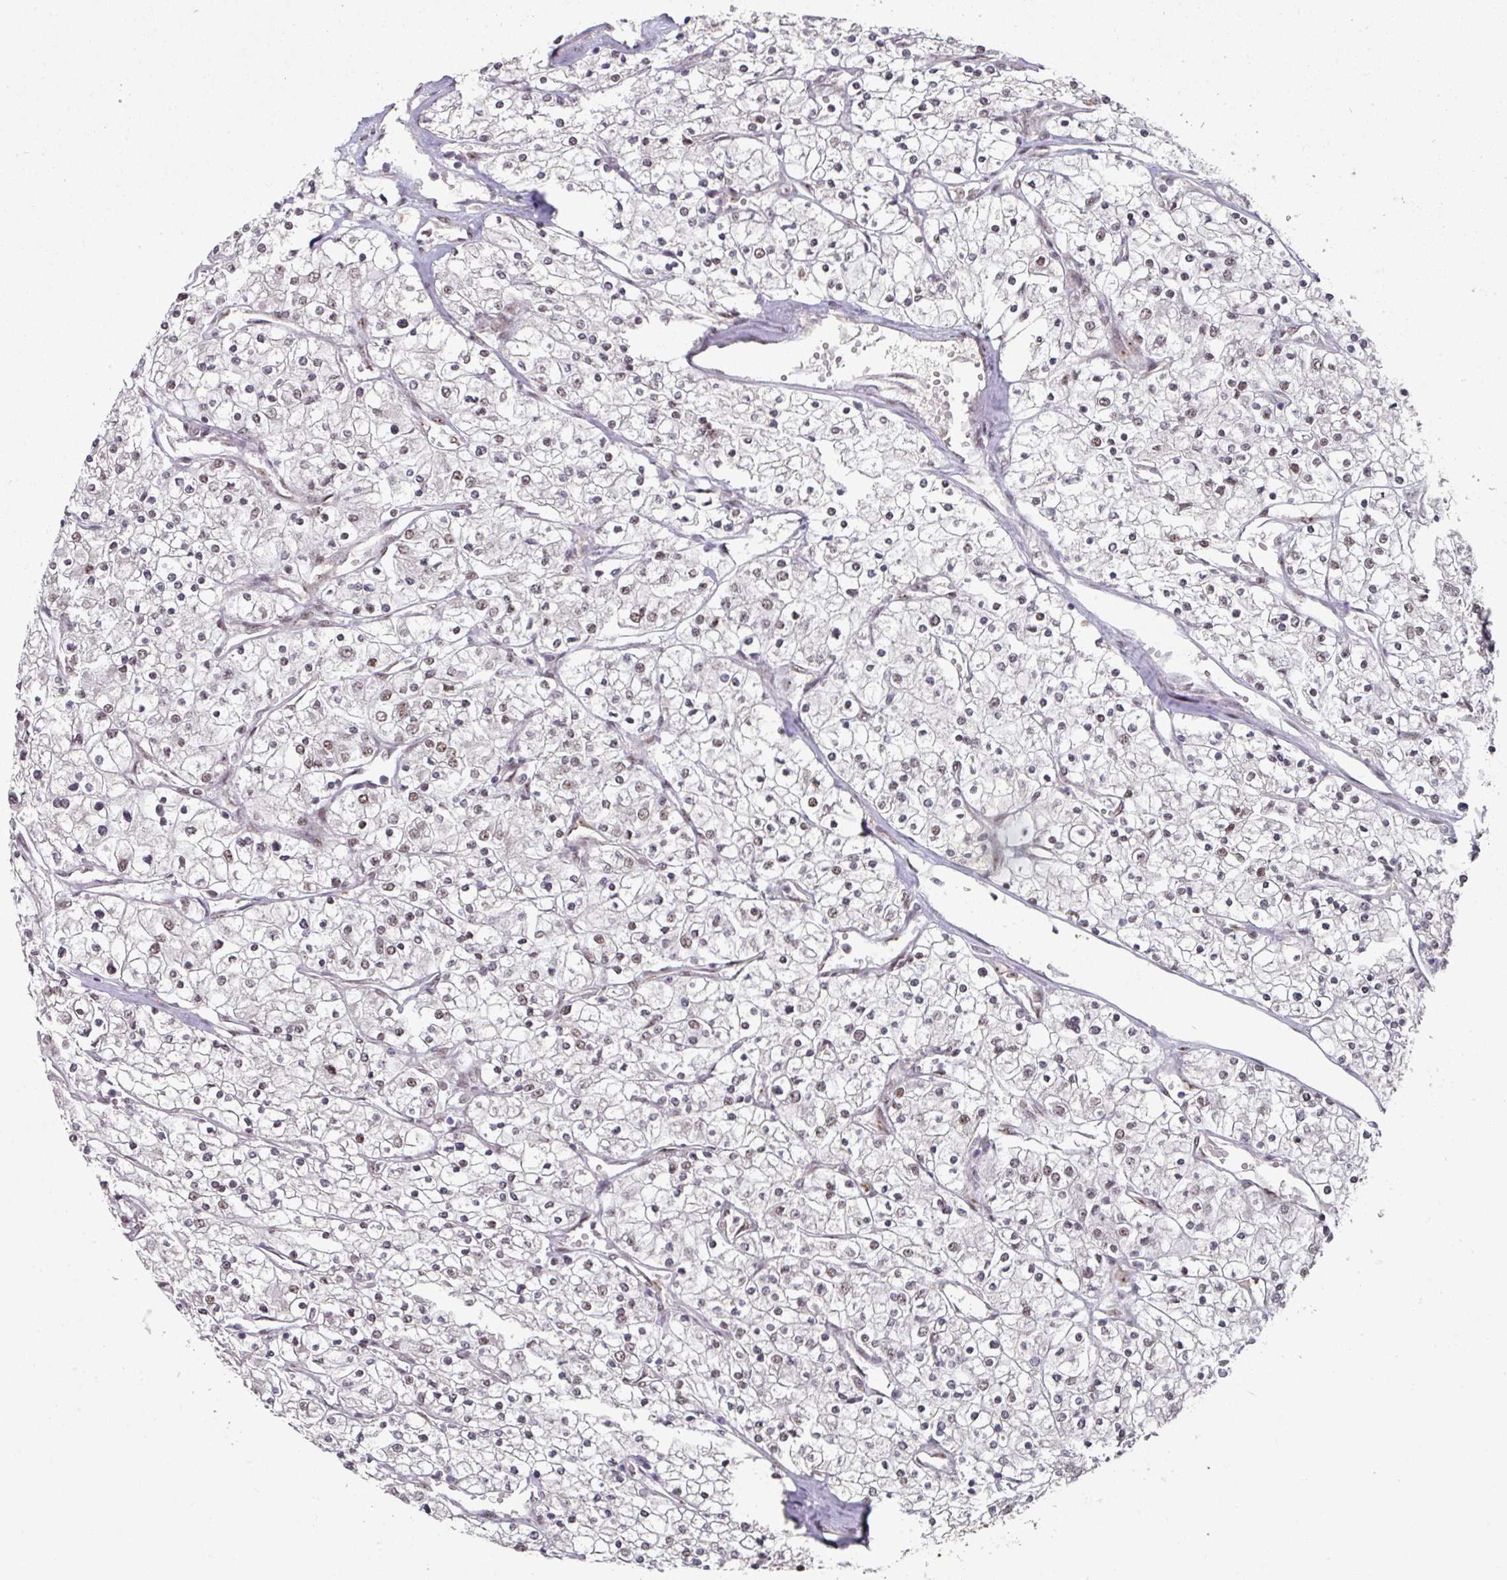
{"staining": {"intensity": "weak", "quantity": "25%-75%", "location": "nuclear"}, "tissue": "renal cancer", "cell_type": "Tumor cells", "image_type": "cancer", "snomed": [{"axis": "morphology", "description": "Adenocarcinoma, NOS"}, {"axis": "topography", "description": "Kidney"}], "caption": "Adenocarcinoma (renal) tissue displays weak nuclear staining in approximately 25%-75% of tumor cells, visualized by immunohistochemistry.", "gene": "MEPCE", "patient": {"sex": "male", "age": 80}}